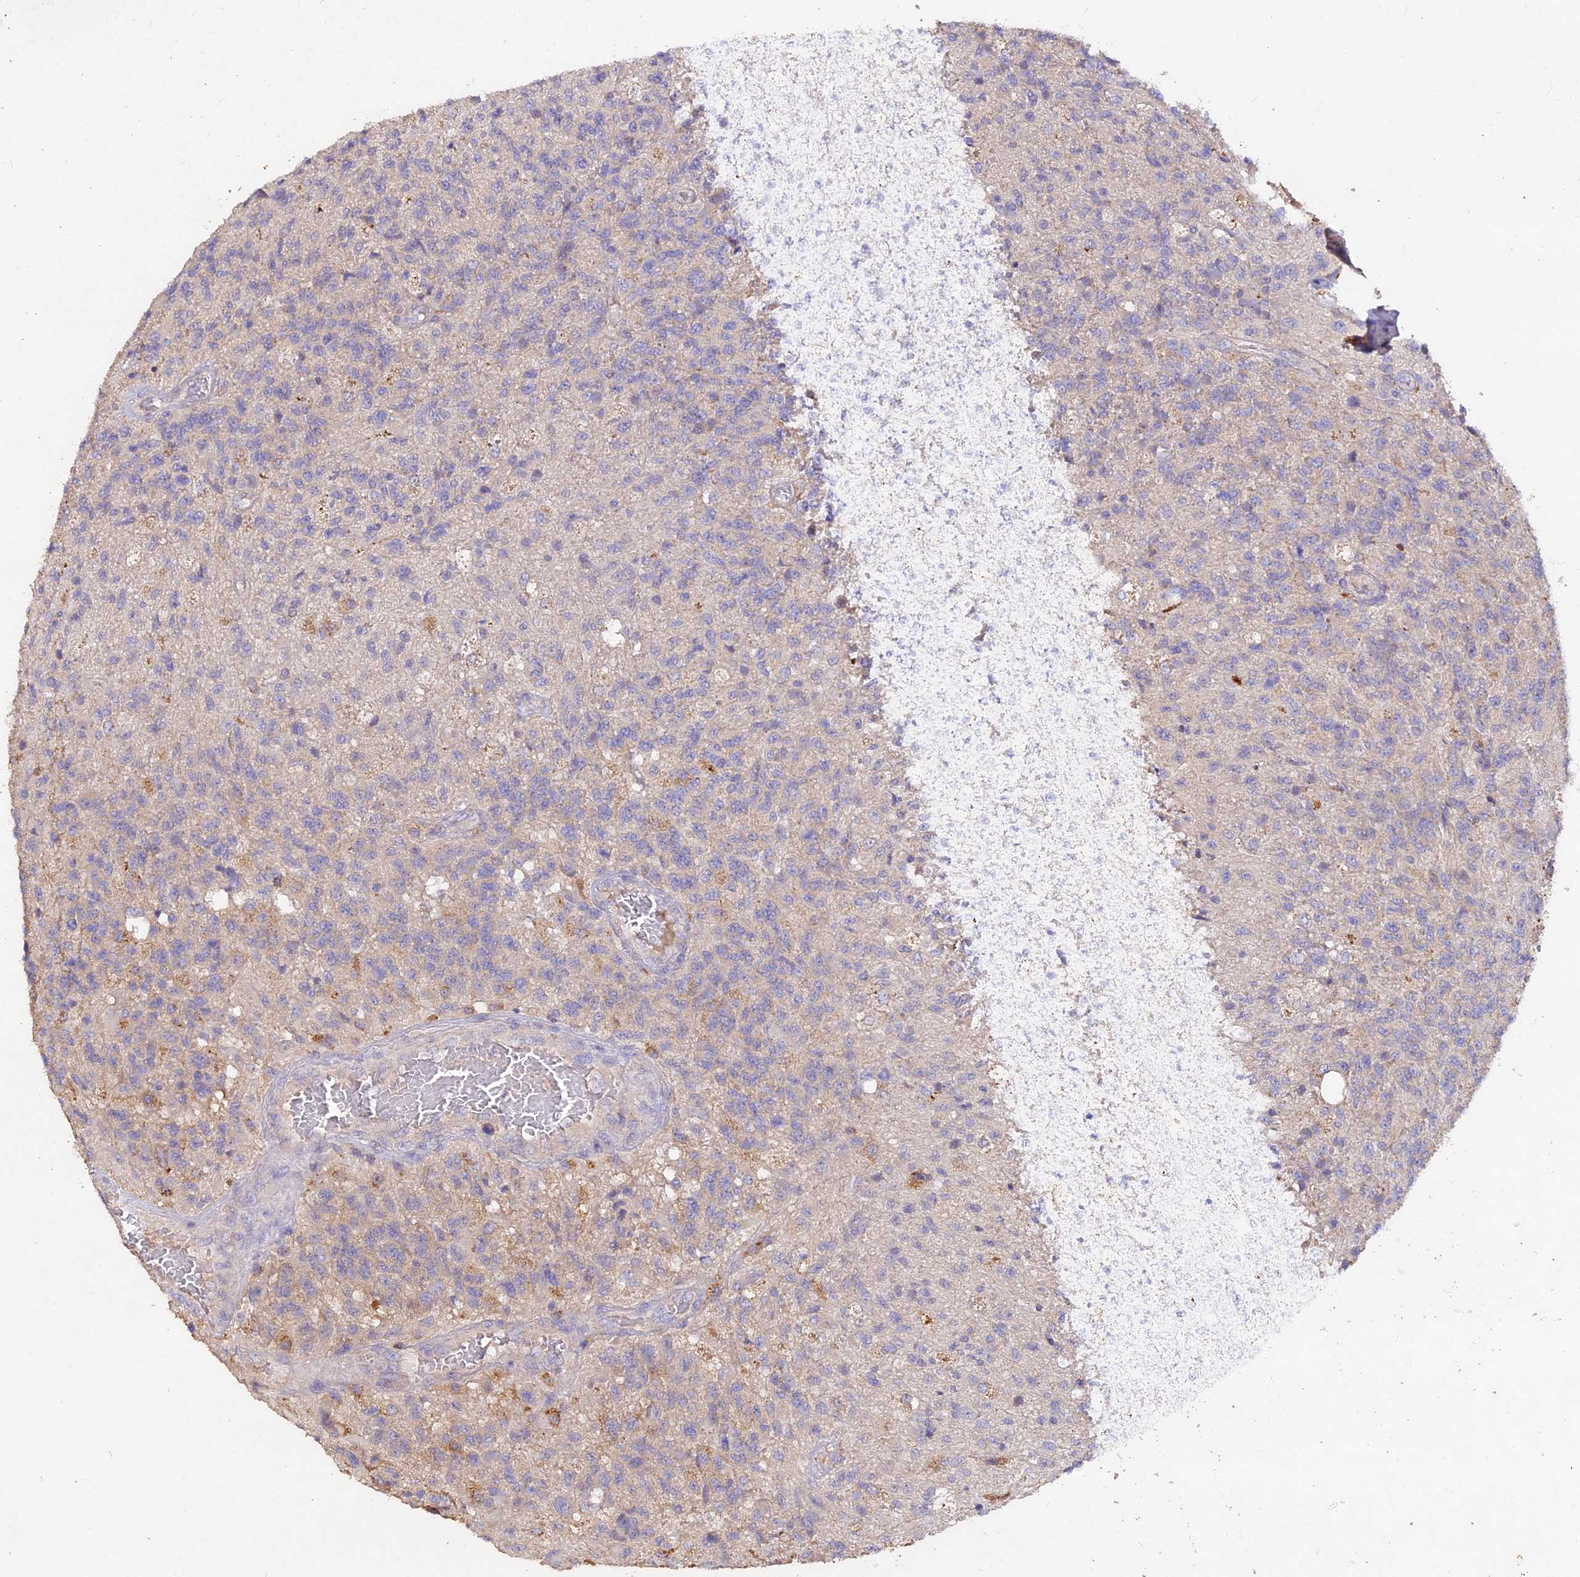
{"staining": {"intensity": "negative", "quantity": "none", "location": "none"}, "tissue": "glioma", "cell_type": "Tumor cells", "image_type": "cancer", "snomed": [{"axis": "morphology", "description": "Glioma, malignant, High grade"}, {"axis": "topography", "description": "Brain"}], "caption": "Human malignant high-grade glioma stained for a protein using immunohistochemistry (IHC) exhibits no staining in tumor cells.", "gene": "SLC26A4", "patient": {"sex": "male", "age": 56}}